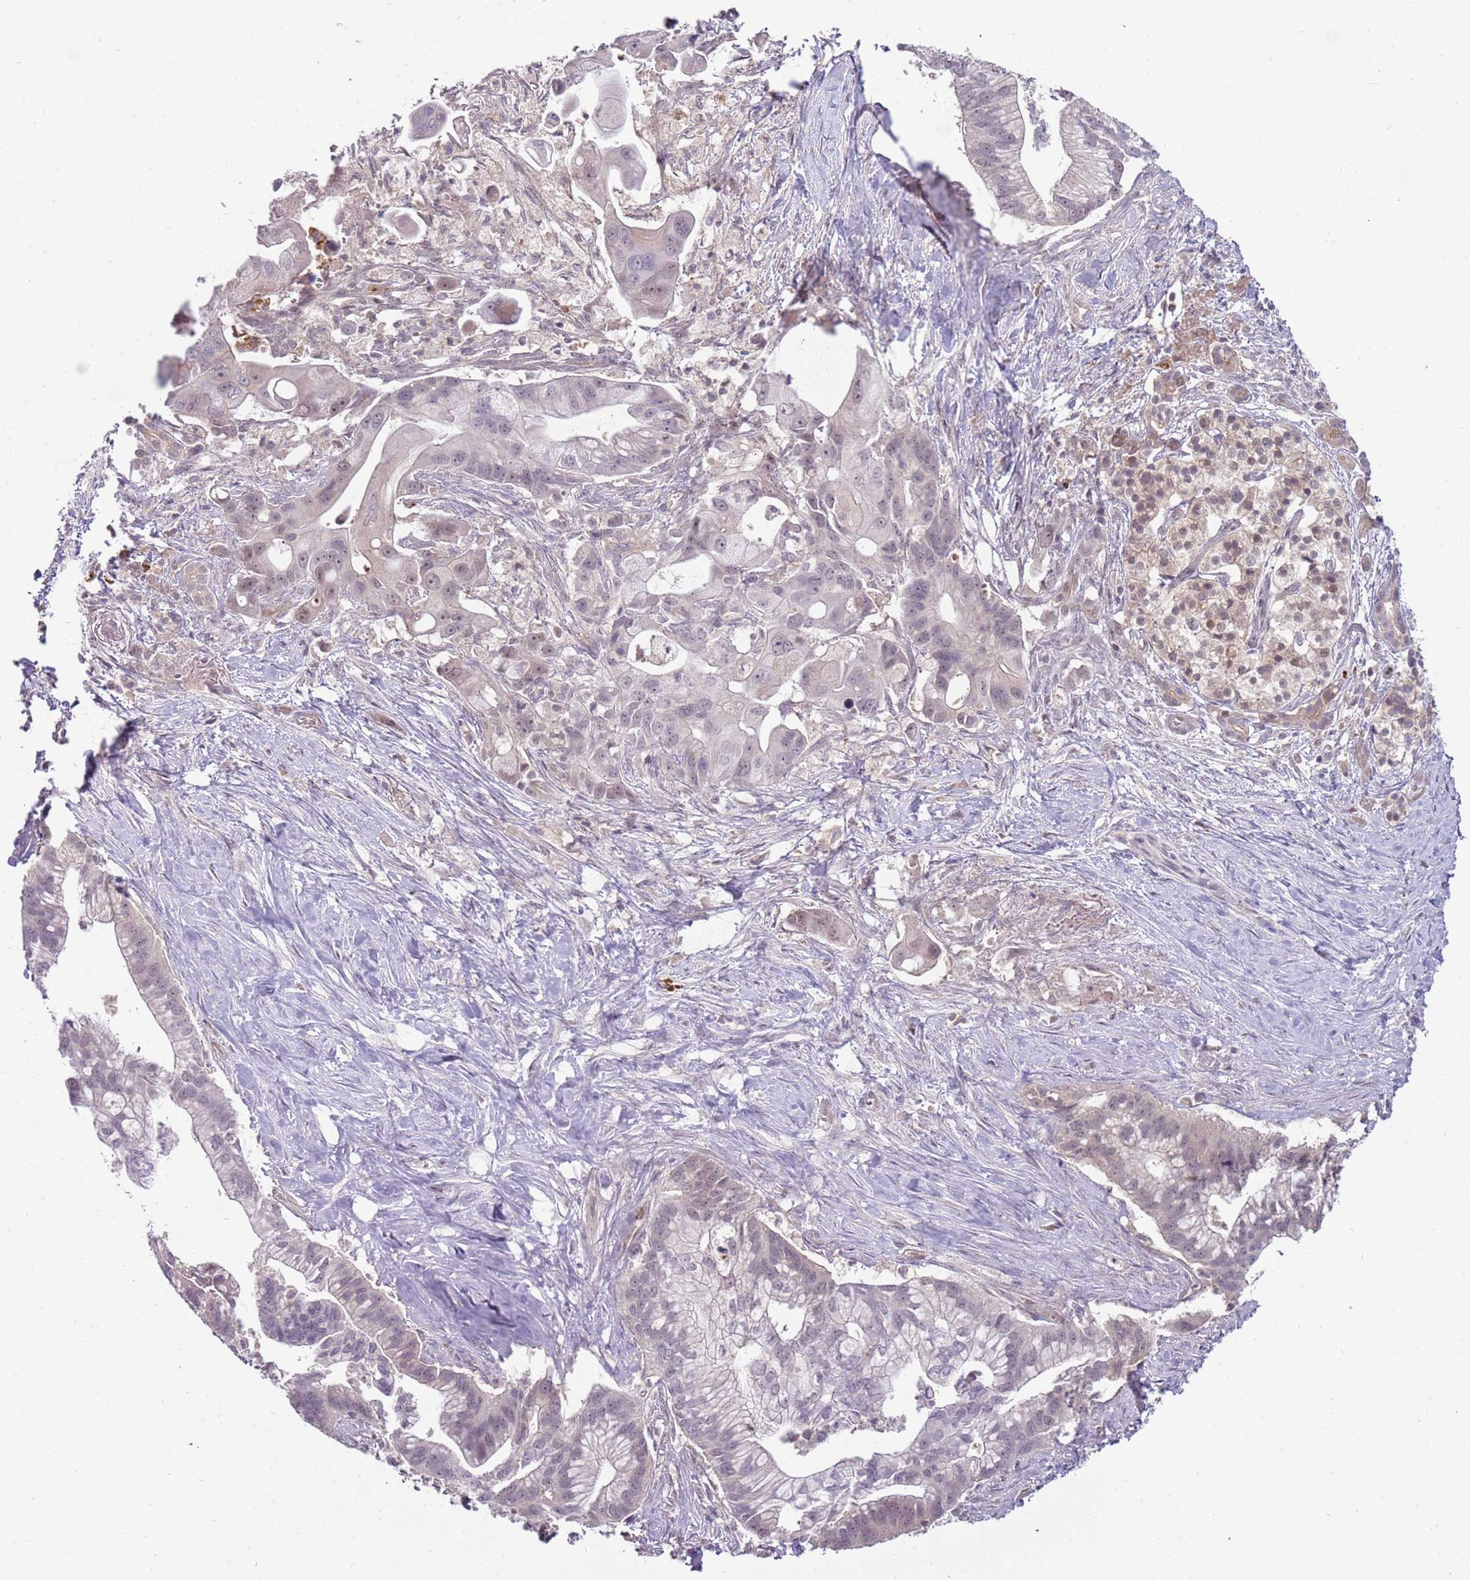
{"staining": {"intensity": "weak", "quantity": "25%-75%", "location": "nuclear"}, "tissue": "pancreatic cancer", "cell_type": "Tumor cells", "image_type": "cancer", "snomed": [{"axis": "morphology", "description": "Adenocarcinoma, NOS"}, {"axis": "topography", "description": "Pancreas"}], "caption": "The image exhibits immunohistochemical staining of adenocarcinoma (pancreatic). There is weak nuclear expression is seen in about 25%-75% of tumor cells.", "gene": "NBPF6", "patient": {"sex": "male", "age": 68}}